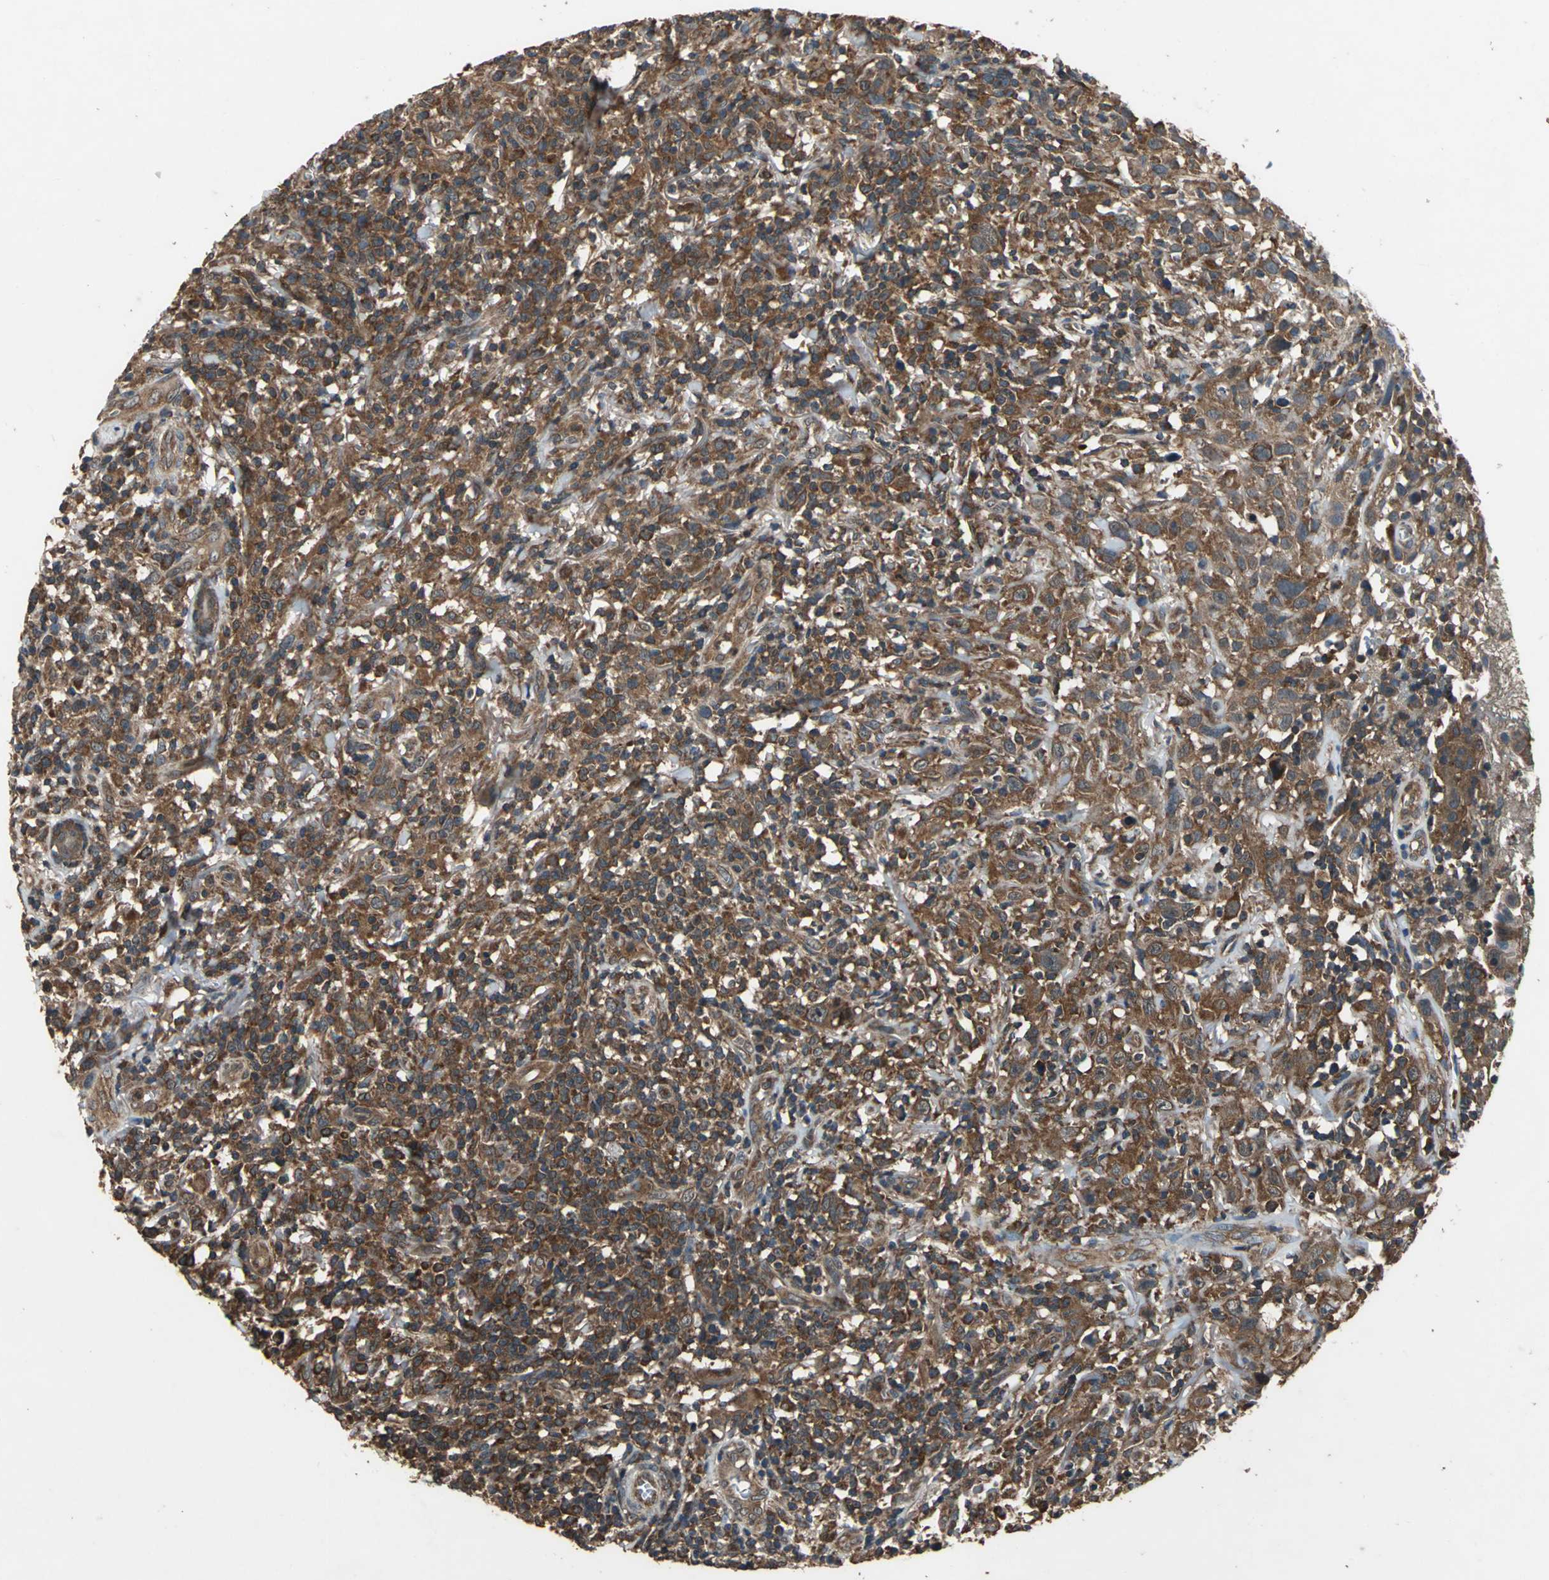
{"staining": {"intensity": "strong", "quantity": ">75%", "location": "cytoplasmic/membranous"}, "tissue": "thyroid cancer", "cell_type": "Tumor cells", "image_type": "cancer", "snomed": [{"axis": "morphology", "description": "Carcinoma, NOS"}, {"axis": "topography", "description": "Thyroid gland"}], "caption": "DAB (3,3'-diaminobenzidine) immunohistochemical staining of carcinoma (thyroid) exhibits strong cytoplasmic/membranous protein staining in about >75% of tumor cells.", "gene": "ZNF608", "patient": {"sex": "female", "age": 77}}